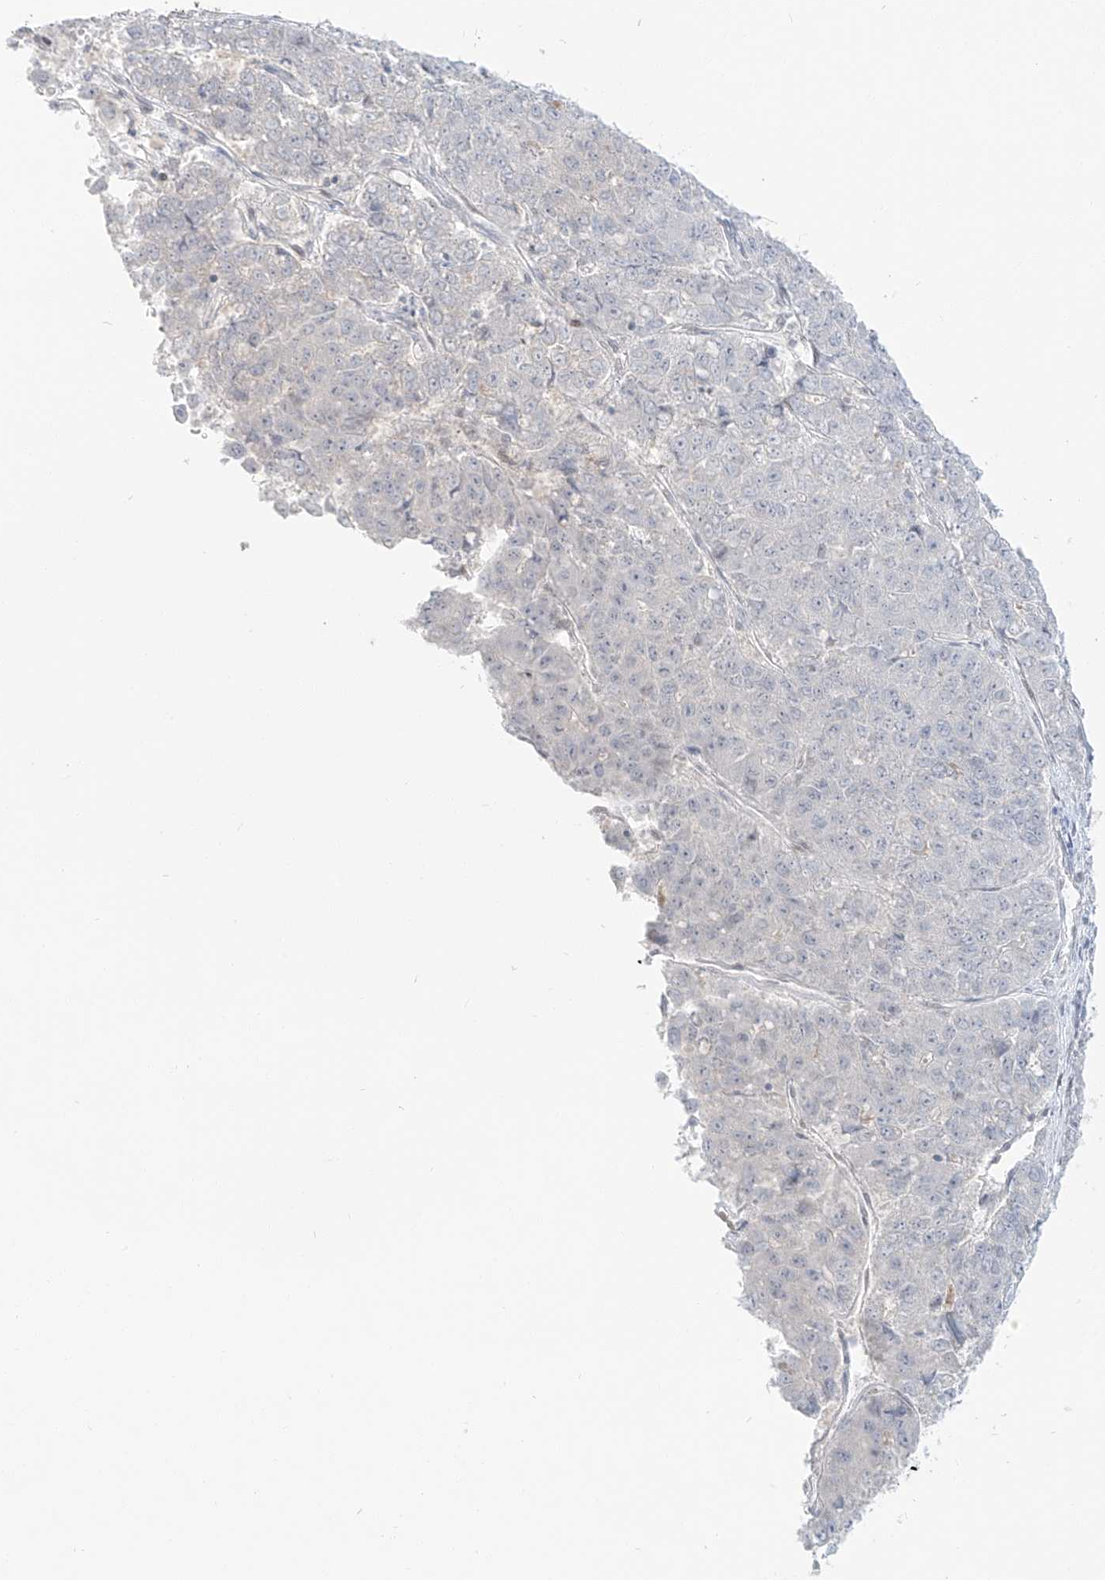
{"staining": {"intensity": "negative", "quantity": "none", "location": "none"}, "tissue": "pancreatic cancer", "cell_type": "Tumor cells", "image_type": "cancer", "snomed": [{"axis": "morphology", "description": "Adenocarcinoma, NOS"}, {"axis": "topography", "description": "Pancreas"}], "caption": "Immunohistochemistry image of human adenocarcinoma (pancreatic) stained for a protein (brown), which reveals no positivity in tumor cells.", "gene": "ZNF774", "patient": {"sex": "male", "age": 50}}